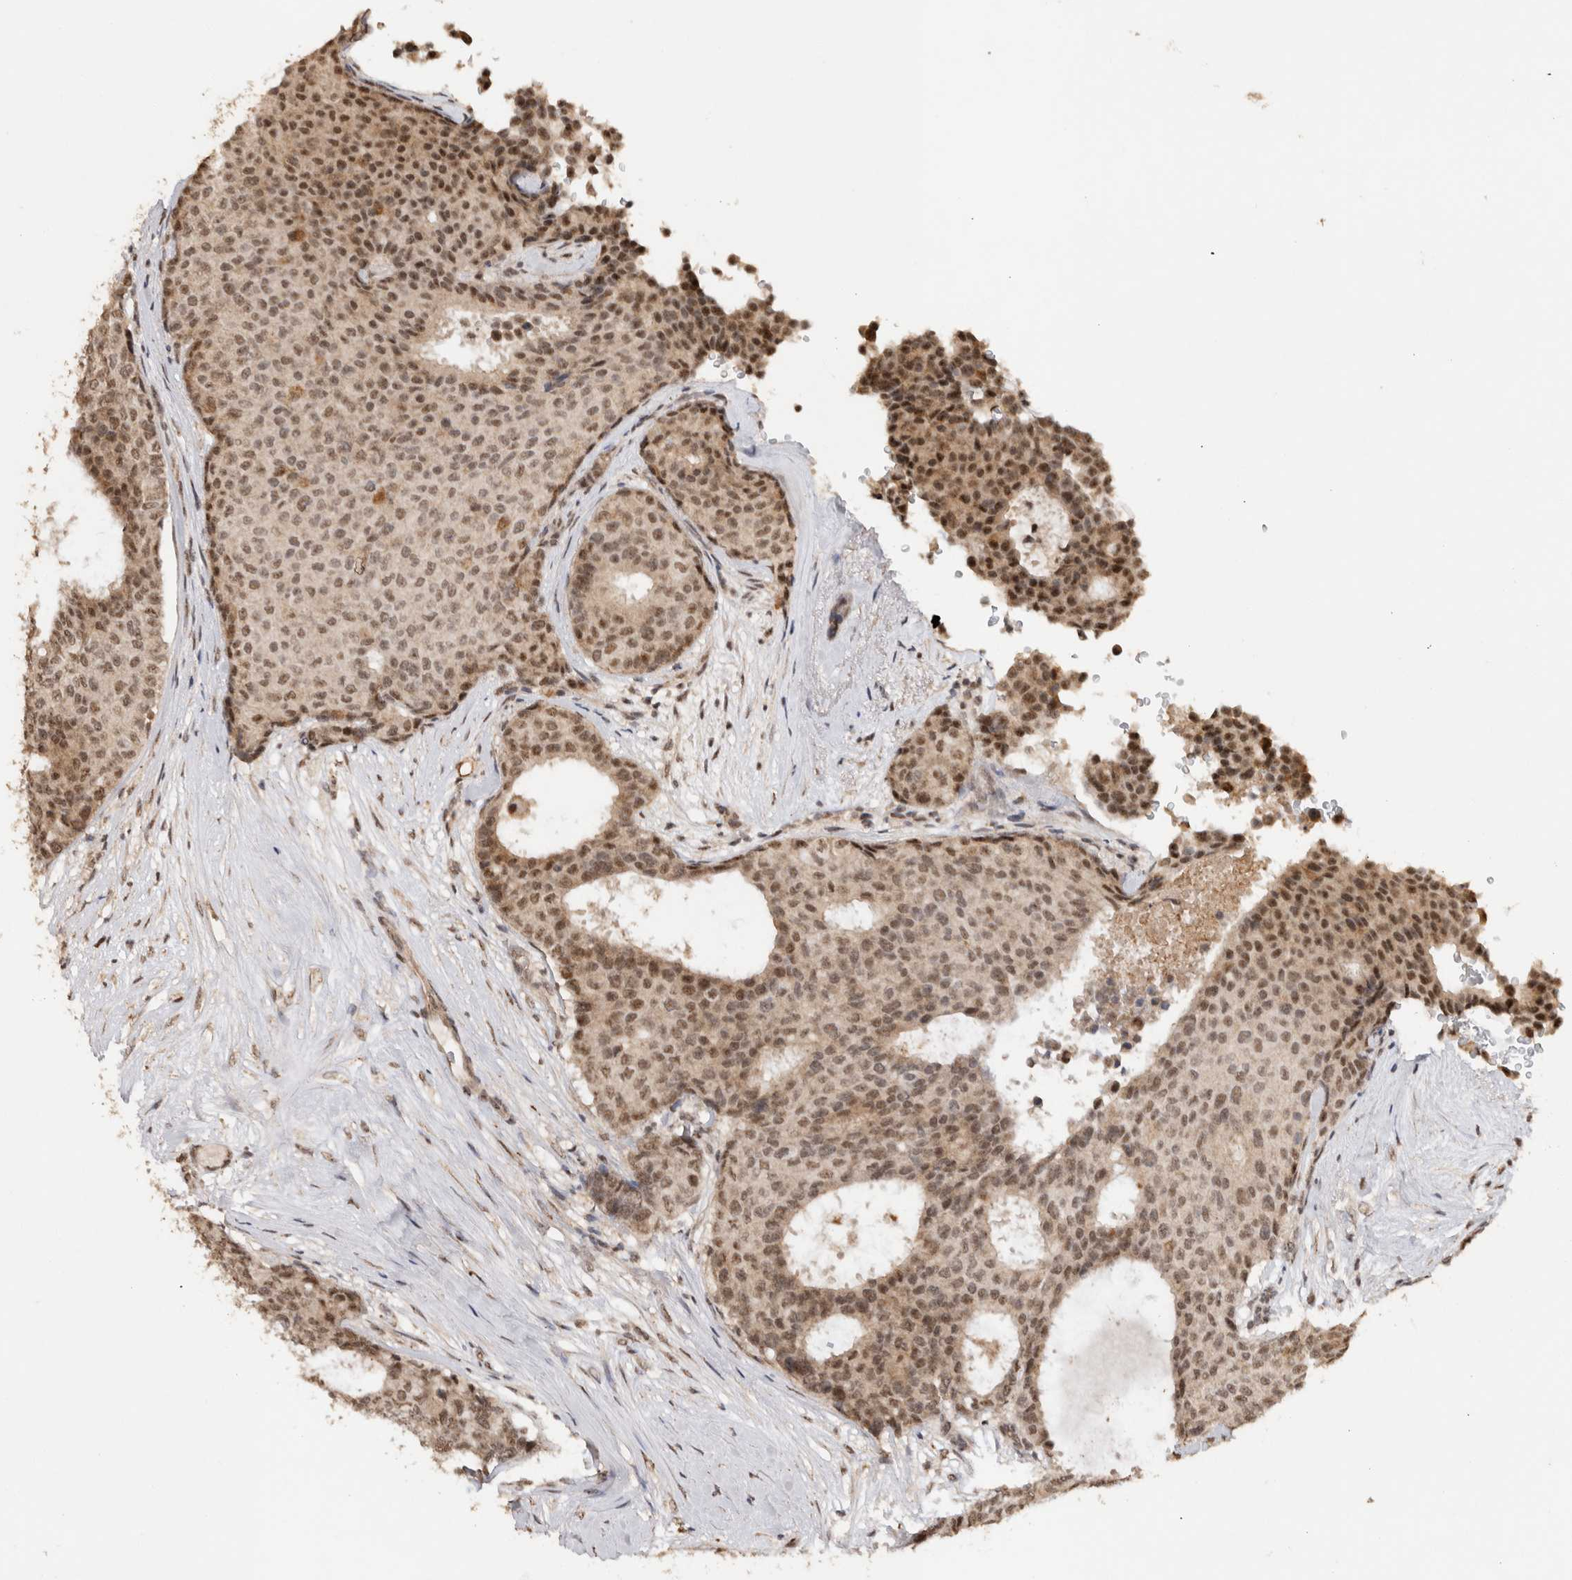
{"staining": {"intensity": "moderate", "quantity": ">75%", "location": "cytoplasmic/membranous,nuclear"}, "tissue": "breast cancer", "cell_type": "Tumor cells", "image_type": "cancer", "snomed": [{"axis": "morphology", "description": "Duct carcinoma"}, {"axis": "topography", "description": "Breast"}], "caption": "An image of human breast invasive ductal carcinoma stained for a protein reveals moderate cytoplasmic/membranous and nuclear brown staining in tumor cells.", "gene": "KEAP1", "patient": {"sex": "female", "age": 75}}